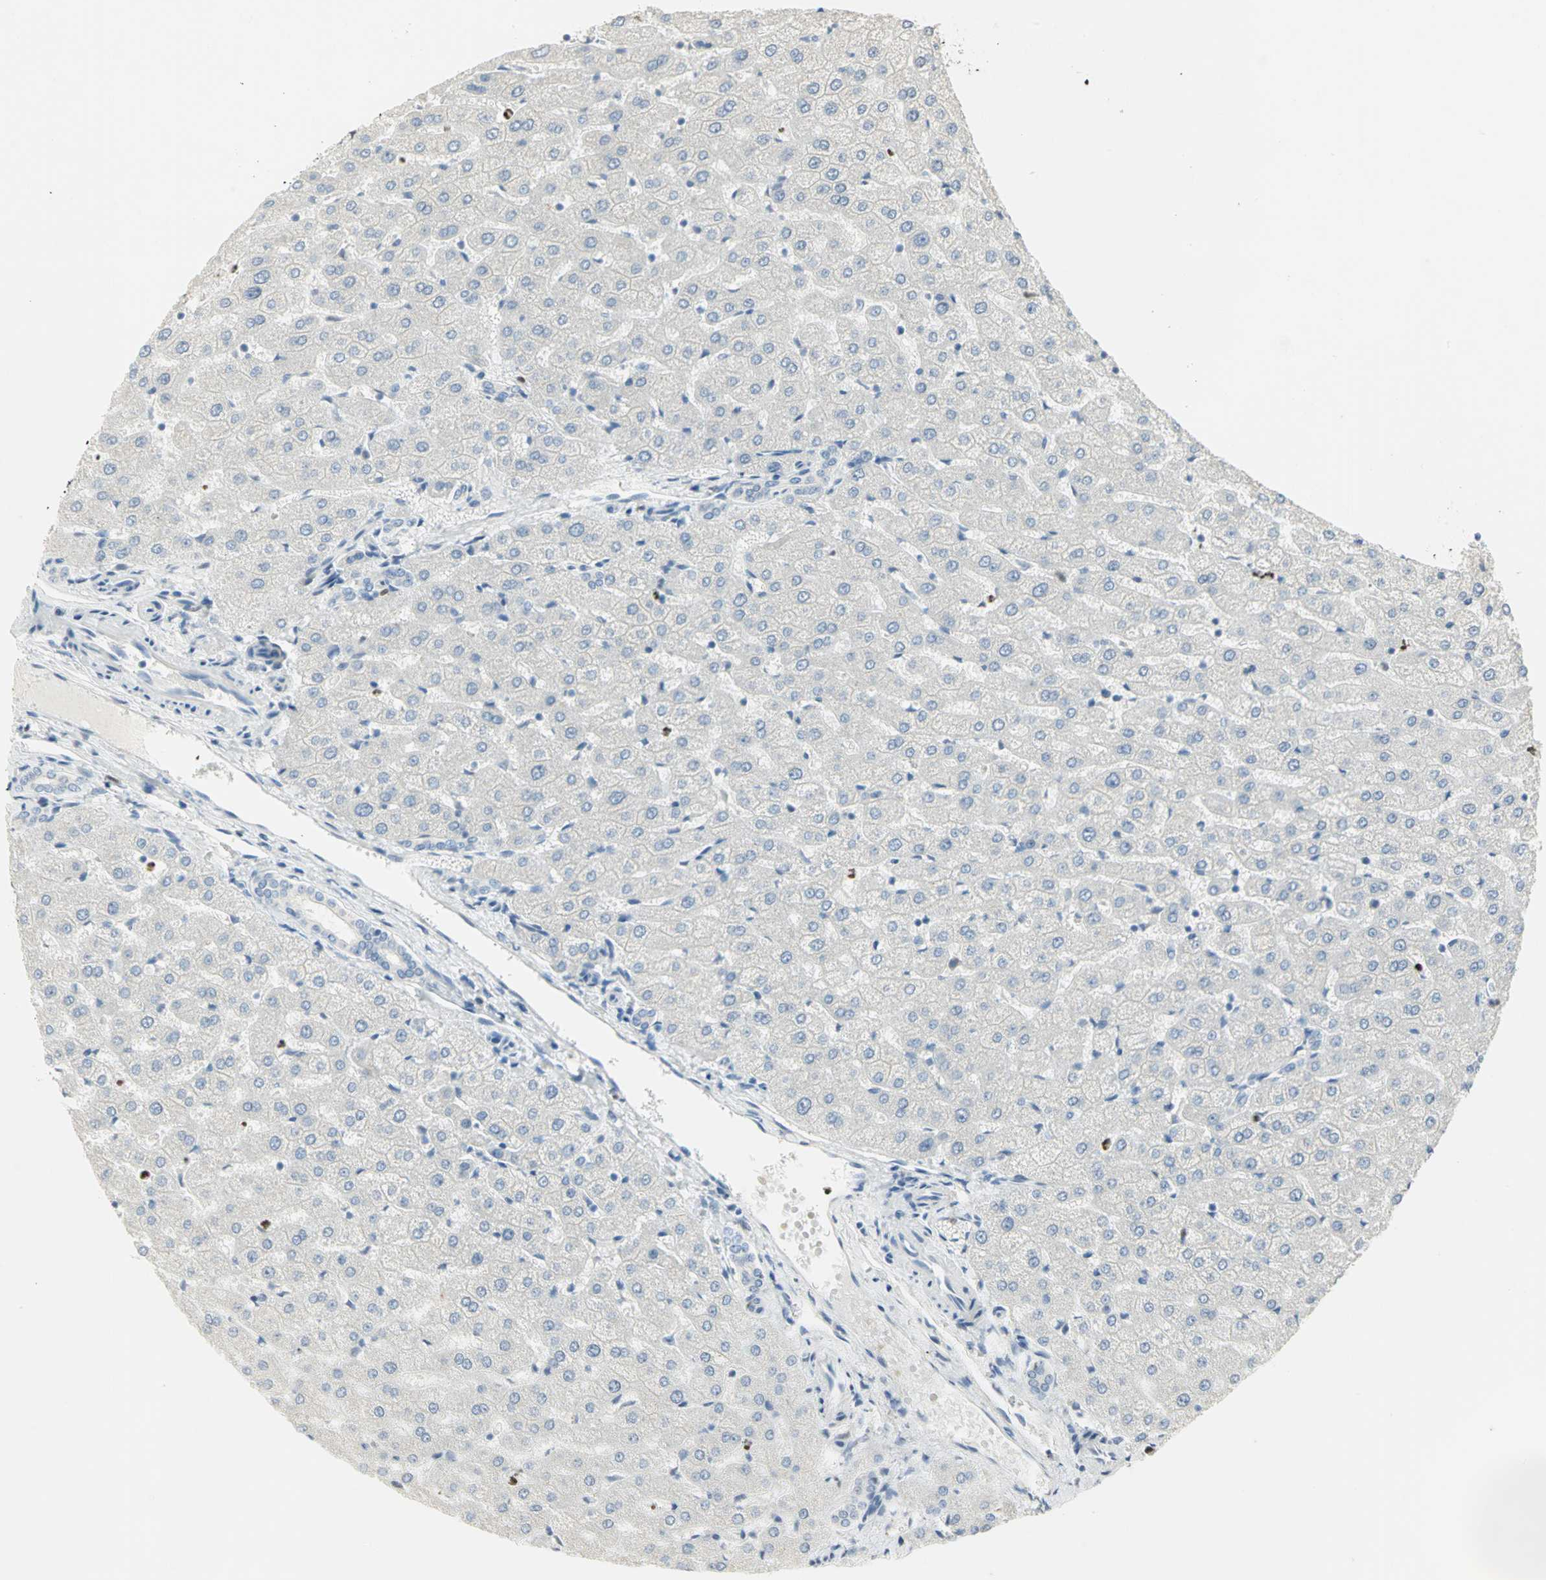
{"staining": {"intensity": "negative", "quantity": "none", "location": "none"}, "tissue": "liver", "cell_type": "Cholangiocytes", "image_type": "normal", "snomed": [{"axis": "morphology", "description": "Normal tissue, NOS"}, {"axis": "morphology", "description": "Fibrosis, NOS"}, {"axis": "topography", "description": "Liver"}], "caption": "High magnification brightfield microscopy of unremarkable liver stained with DAB (3,3'-diaminobenzidine) (brown) and counterstained with hematoxylin (blue): cholangiocytes show no significant expression.", "gene": "BCL6", "patient": {"sex": "female", "age": 29}}